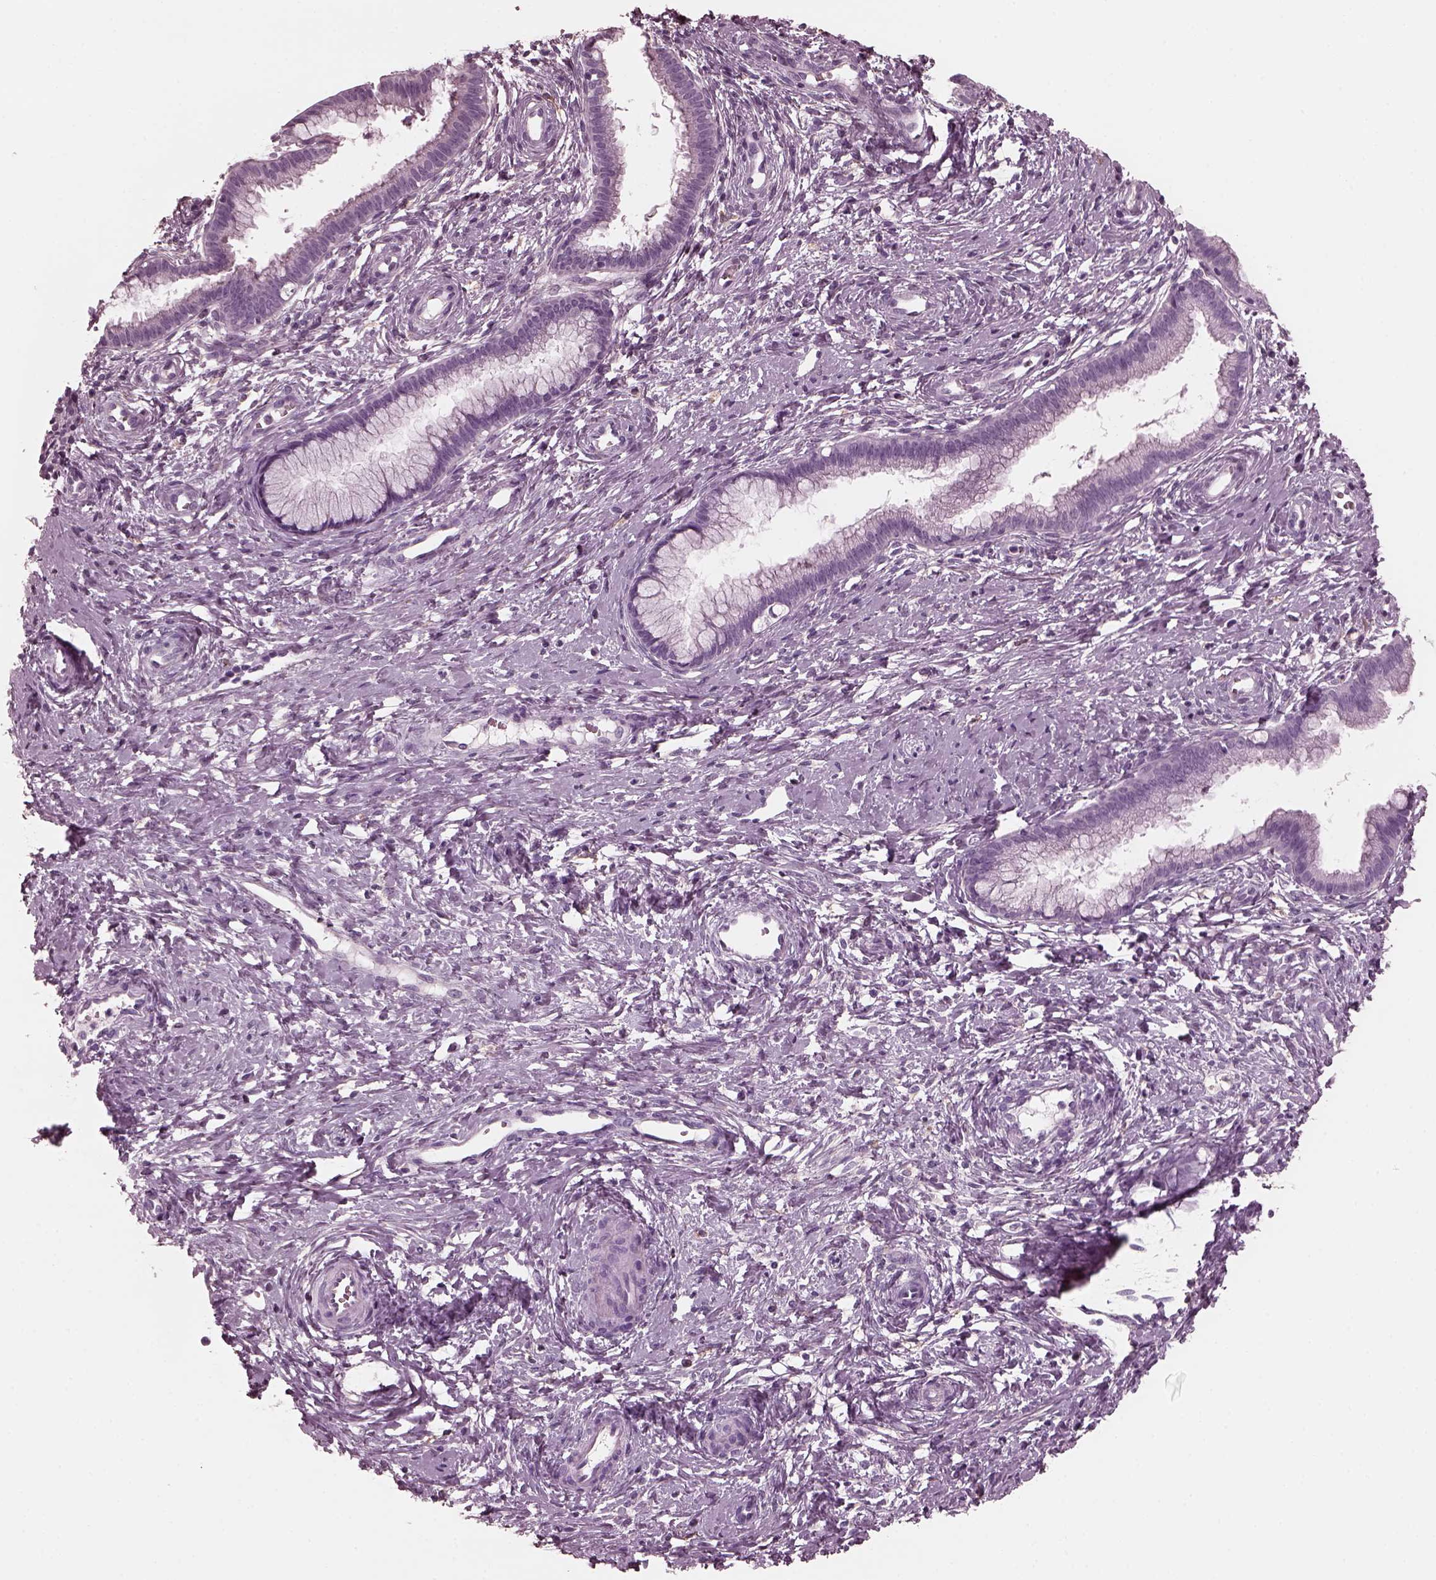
{"staining": {"intensity": "negative", "quantity": "none", "location": "none"}, "tissue": "cervical cancer", "cell_type": "Tumor cells", "image_type": "cancer", "snomed": [{"axis": "morphology", "description": "Squamous cell carcinoma, NOS"}, {"axis": "topography", "description": "Cervix"}], "caption": "Immunohistochemistry (IHC) of cervical cancer shows no staining in tumor cells.", "gene": "CGA", "patient": {"sex": "female", "age": 32}}